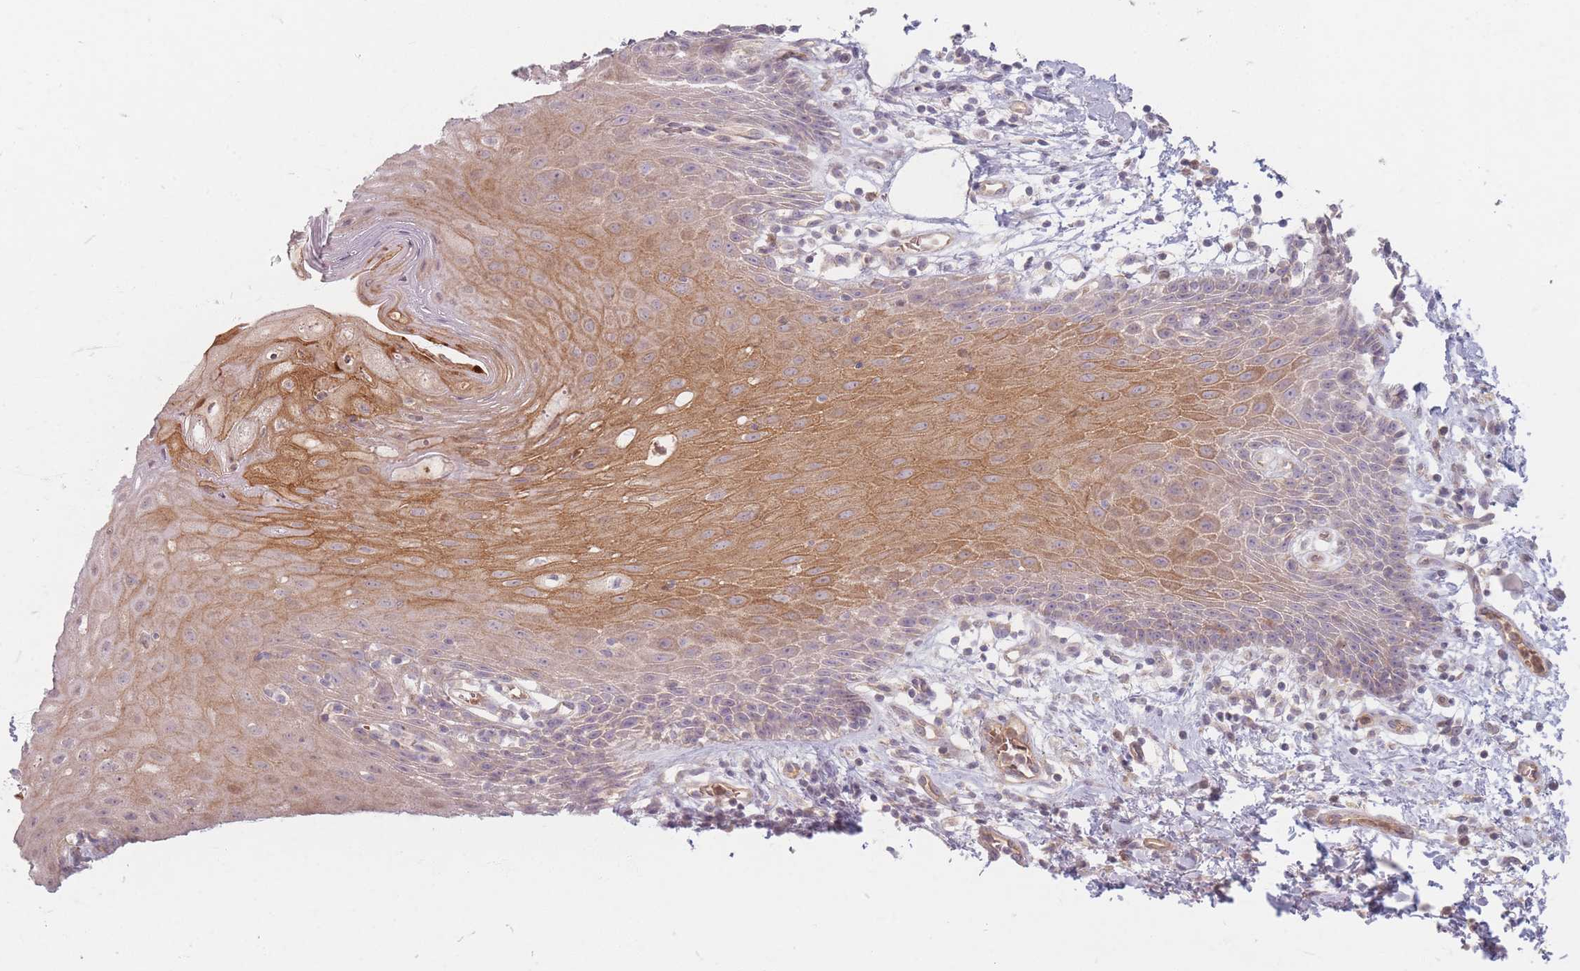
{"staining": {"intensity": "moderate", "quantity": "<25%", "location": "cytoplasmic/membranous"}, "tissue": "oral mucosa", "cell_type": "Squamous epithelial cells", "image_type": "normal", "snomed": [{"axis": "morphology", "description": "Normal tissue, NOS"}, {"axis": "topography", "description": "Oral tissue"}, {"axis": "topography", "description": "Tounge, NOS"}], "caption": "Protein analysis of unremarkable oral mucosa shows moderate cytoplasmic/membranous staining in about <25% of squamous epithelial cells.", "gene": "CHCHD7", "patient": {"sex": "female", "age": 59}}